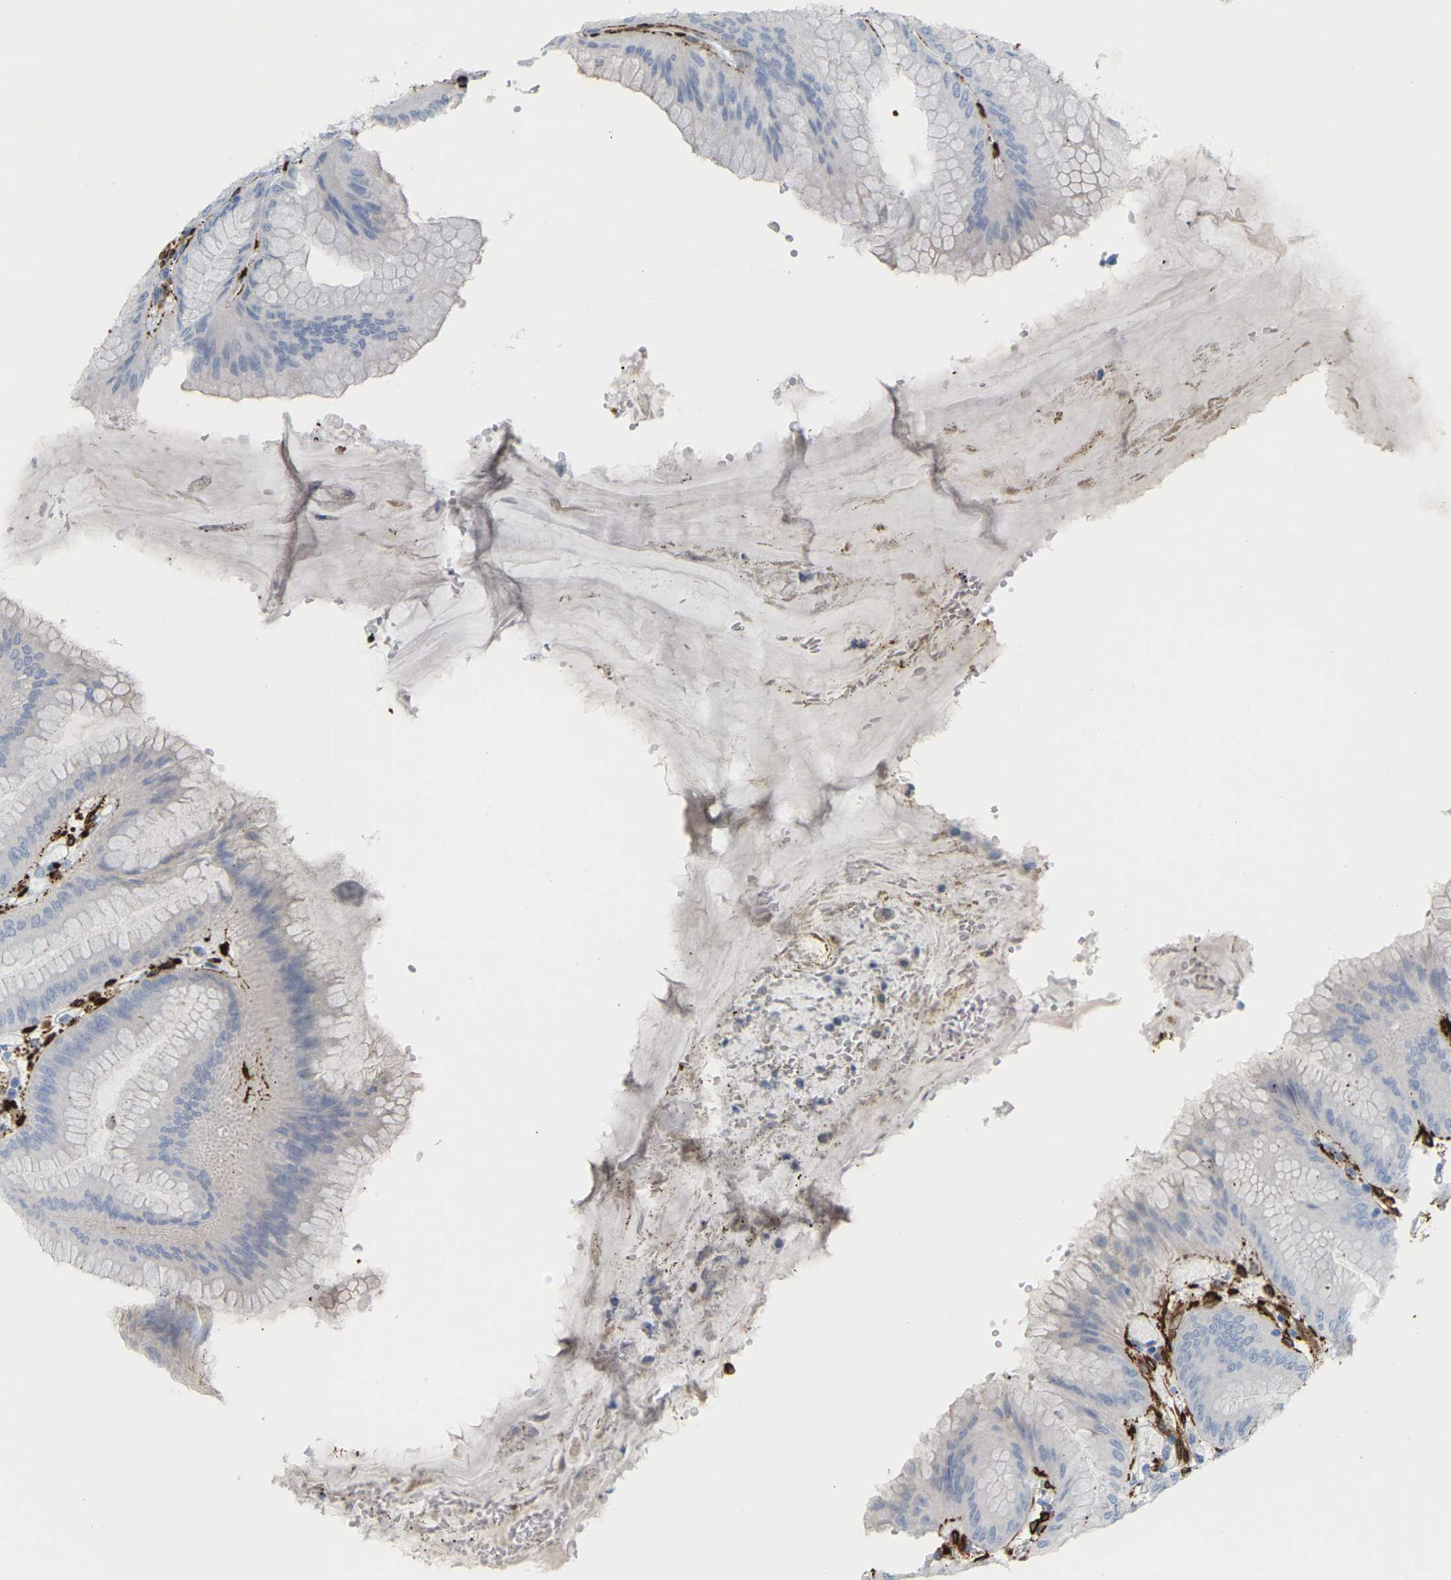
{"staining": {"intensity": "weak", "quantity": "25%-75%", "location": "cytoplasmic/membranous"}, "tissue": "stomach", "cell_type": "Glandular cells", "image_type": "normal", "snomed": [{"axis": "morphology", "description": "Normal tissue, NOS"}, {"axis": "topography", "description": "Stomach, lower"}], "caption": "IHC of benign human stomach demonstrates low levels of weak cytoplasmic/membranous staining in approximately 25%-75% of glandular cells. Using DAB (3,3'-diaminobenzidine) (brown) and hematoxylin (blue) stains, captured at high magnification using brightfield microscopy.", "gene": "PTGS1", "patient": {"sex": "male", "age": 71}}